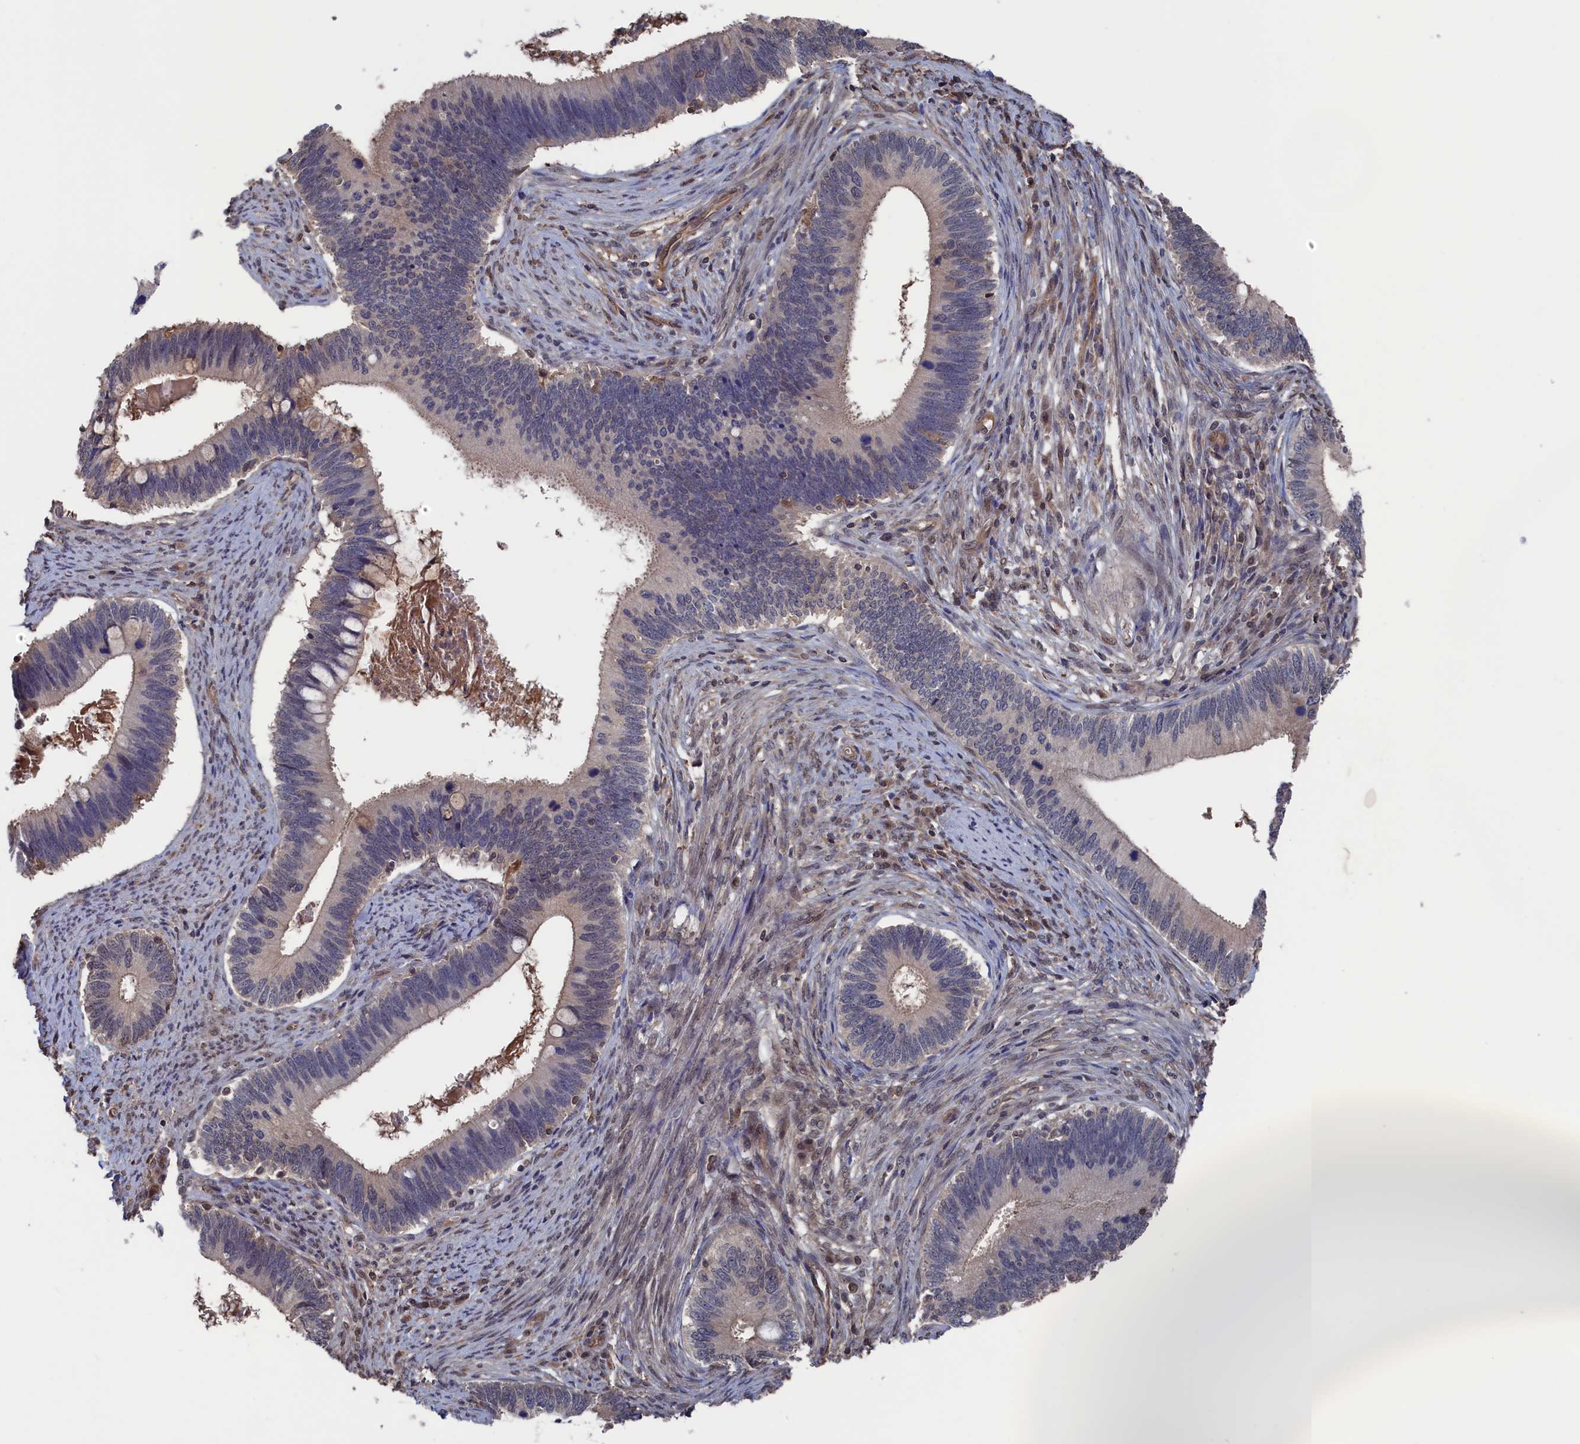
{"staining": {"intensity": "moderate", "quantity": "<25%", "location": "cytoplasmic/membranous,nuclear"}, "tissue": "cervical cancer", "cell_type": "Tumor cells", "image_type": "cancer", "snomed": [{"axis": "morphology", "description": "Adenocarcinoma, NOS"}, {"axis": "topography", "description": "Cervix"}], "caption": "Cervical cancer tissue displays moderate cytoplasmic/membranous and nuclear staining in about <25% of tumor cells, visualized by immunohistochemistry.", "gene": "NUTF2", "patient": {"sex": "female", "age": 42}}